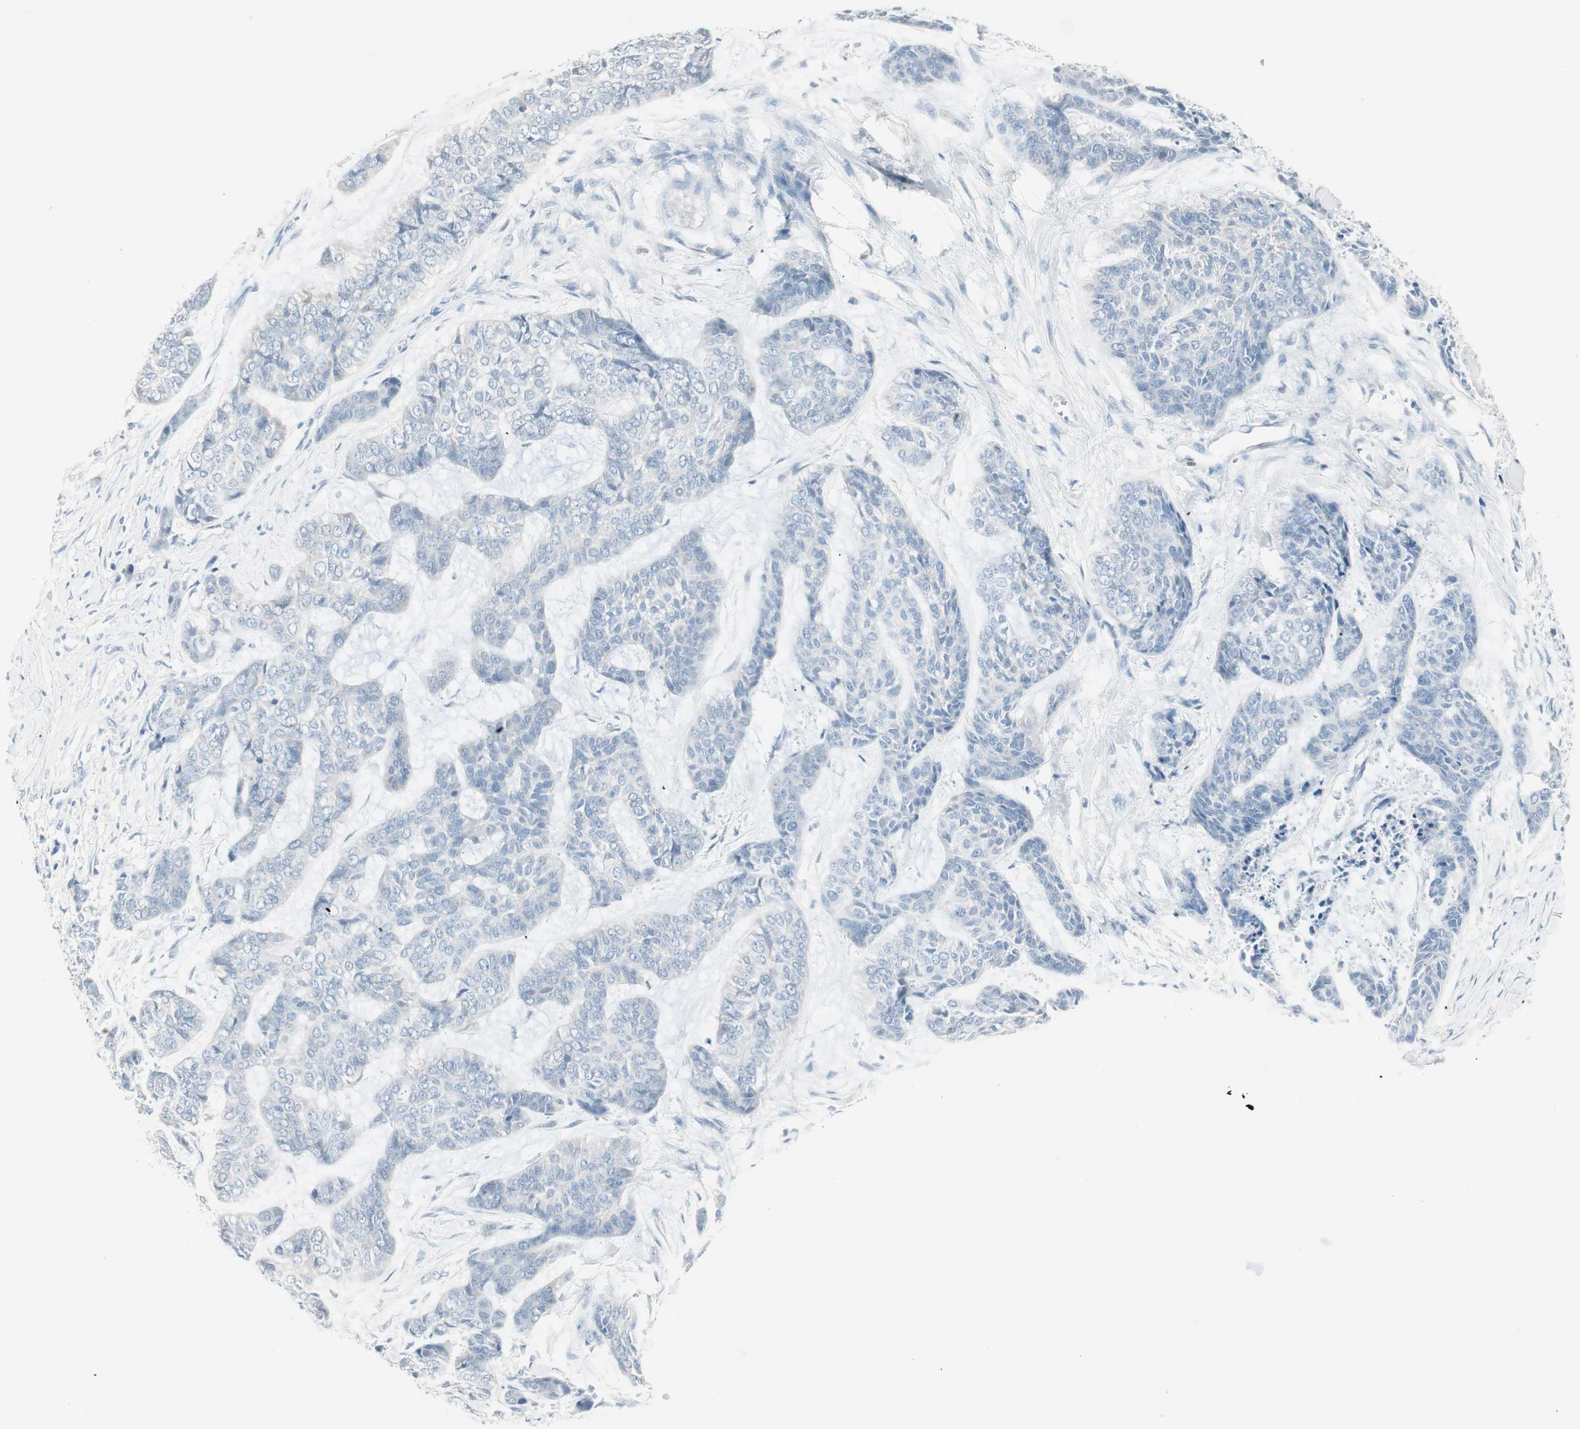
{"staining": {"intensity": "negative", "quantity": "none", "location": "none"}, "tissue": "skin cancer", "cell_type": "Tumor cells", "image_type": "cancer", "snomed": [{"axis": "morphology", "description": "Basal cell carcinoma"}, {"axis": "topography", "description": "Skin"}], "caption": "Histopathology image shows no protein expression in tumor cells of skin cancer (basal cell carcinoma) tissue.", "gene": "ITLN2", "patient": {"sex": "female", "age": 64}}